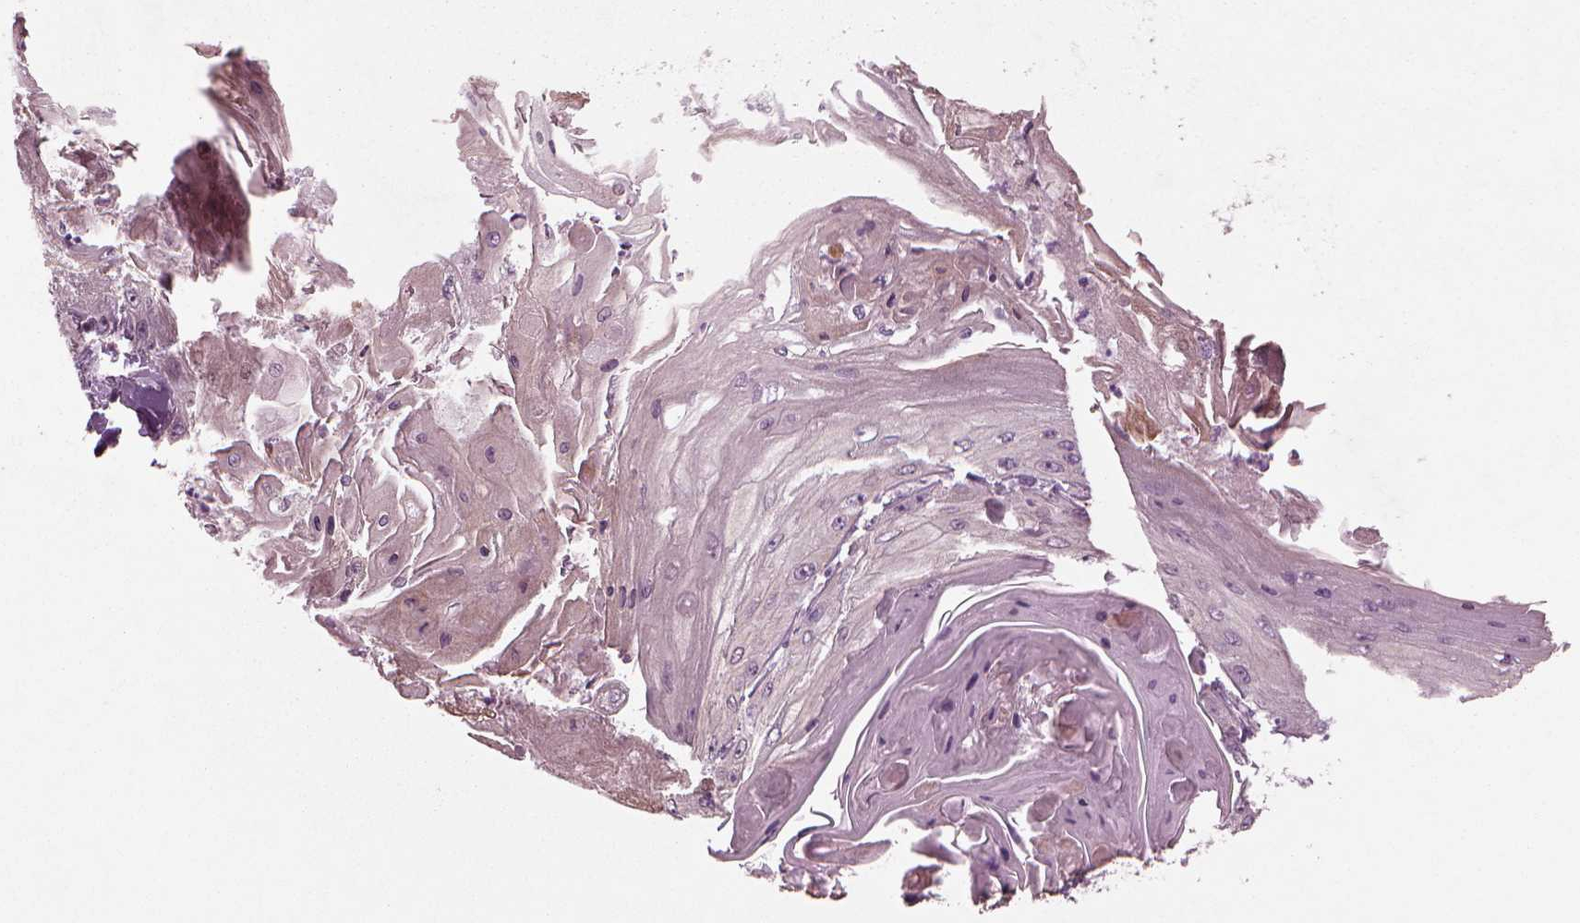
{"staining": {"intensity": "weak", "quantity": "25%-75%", "location": "cytoplasmic/membranous"}, "tissue": "skin cancer", "cell_type": "Tumor cells", "image_type": "cancer", "snomed": [{"axis": "morphology", "description": "Squamous cell carcinoma, NOS"}, {"axis": "topography", "description": "Skin"}], "caption": "This photomicrograph shows skin squamous cell carcinoma stained with immunohistochemistry (IHC) to label a protein in brown. The cytoplasmic/membranous of tumor cells show weak positivity for the protein. Nuclei are counter-stained blue.", "gene": "MGAT4D", "patient": {"sex": "male", "age": 70}}